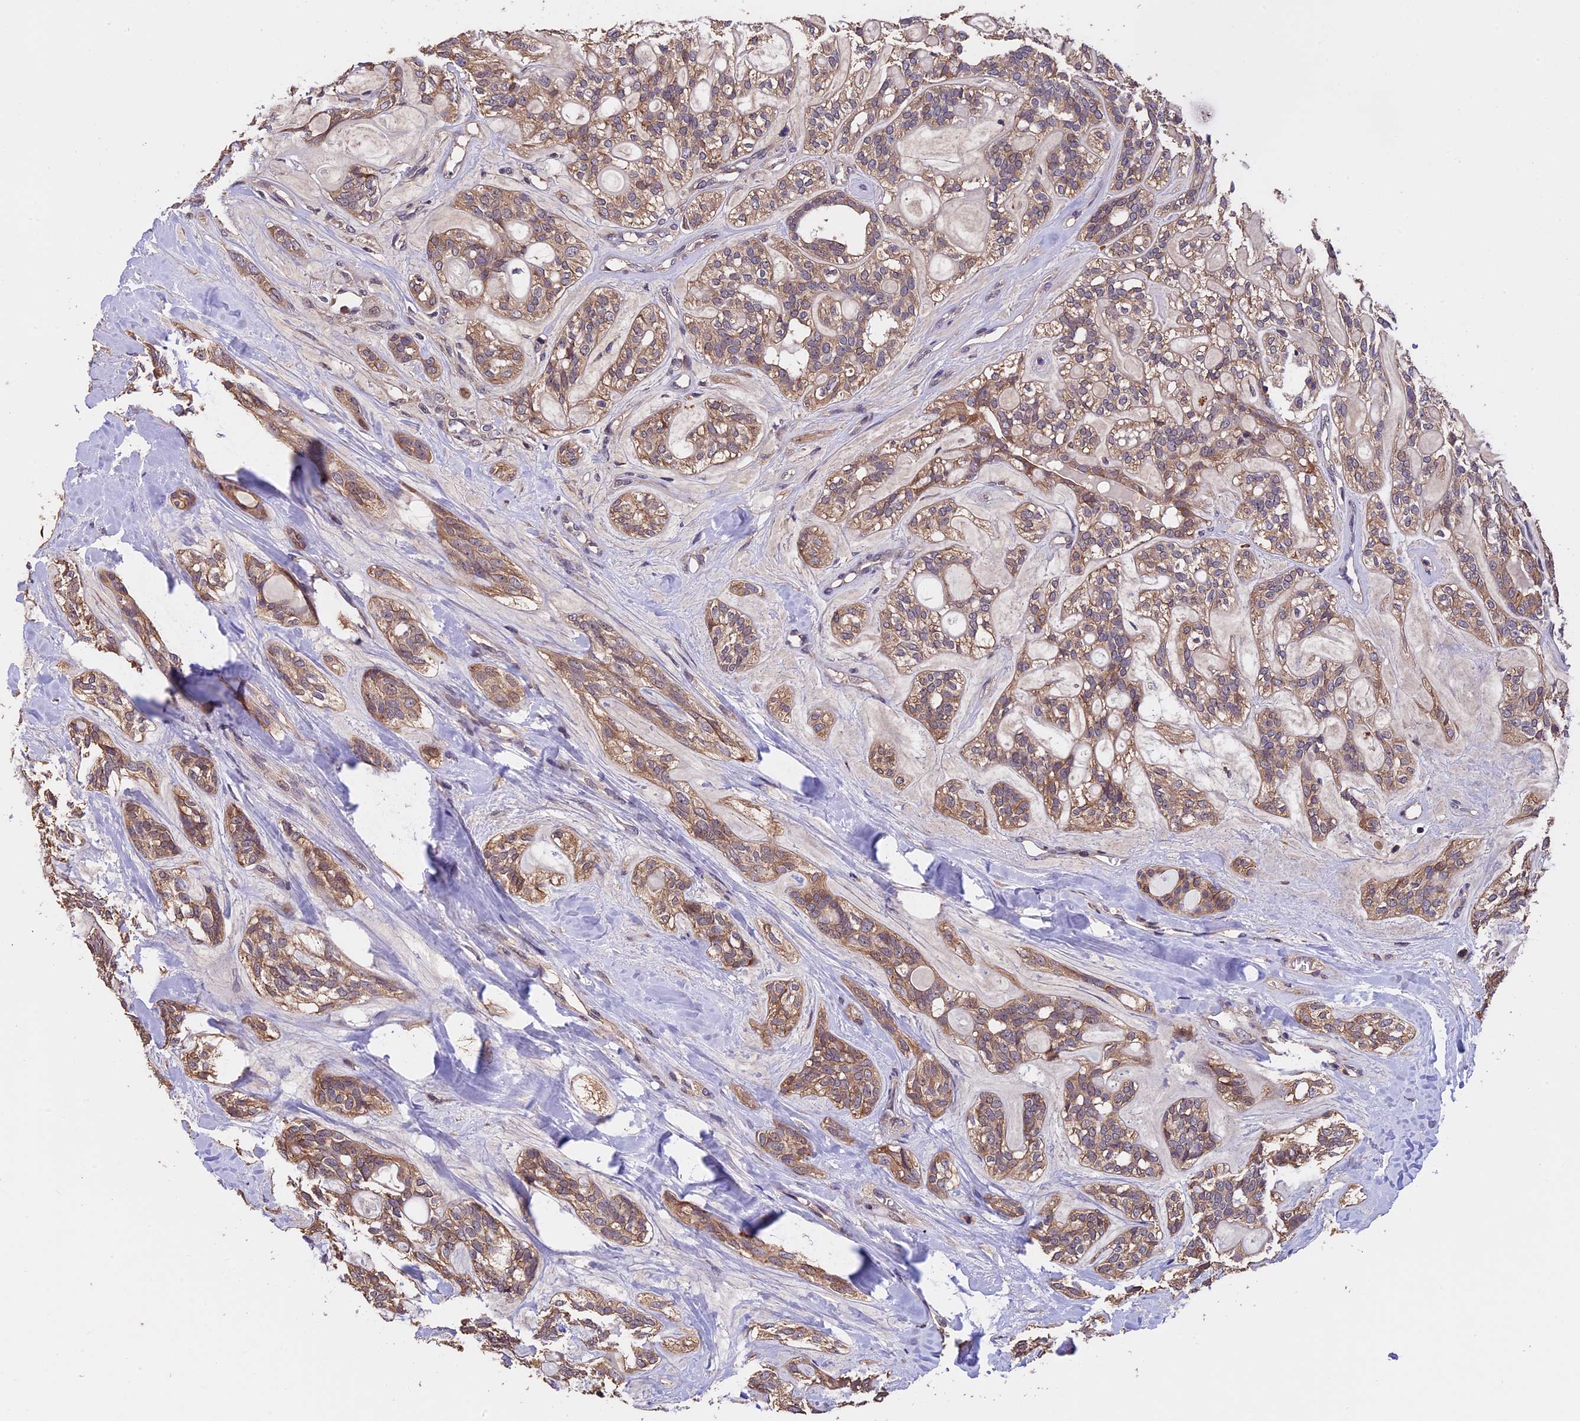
{"staining": {"intensity": "moderate", "quantity": ">75%", "location": "cytoplasmic/membranous"}, "tissue": "head and neck cancer", "cell_type": "Tumor cells", "image_type": "cancer", "snomed": [{"axis": "morphology", "description": "Adenocarcinoma, NOS"}, {"axis": "topography", "description": "Head-Neck"}], "caption": "A histopathology image of human adenocarcinoma (head and neck) stained for a protein demonstrates moderate cytoplasmic/membranous brown staining in tumor cells. (Brightfield microscopy of DAB IHC at high magnification).", "gene": "PKD2L2", "patient": {"sex": "male", "age": 66}}